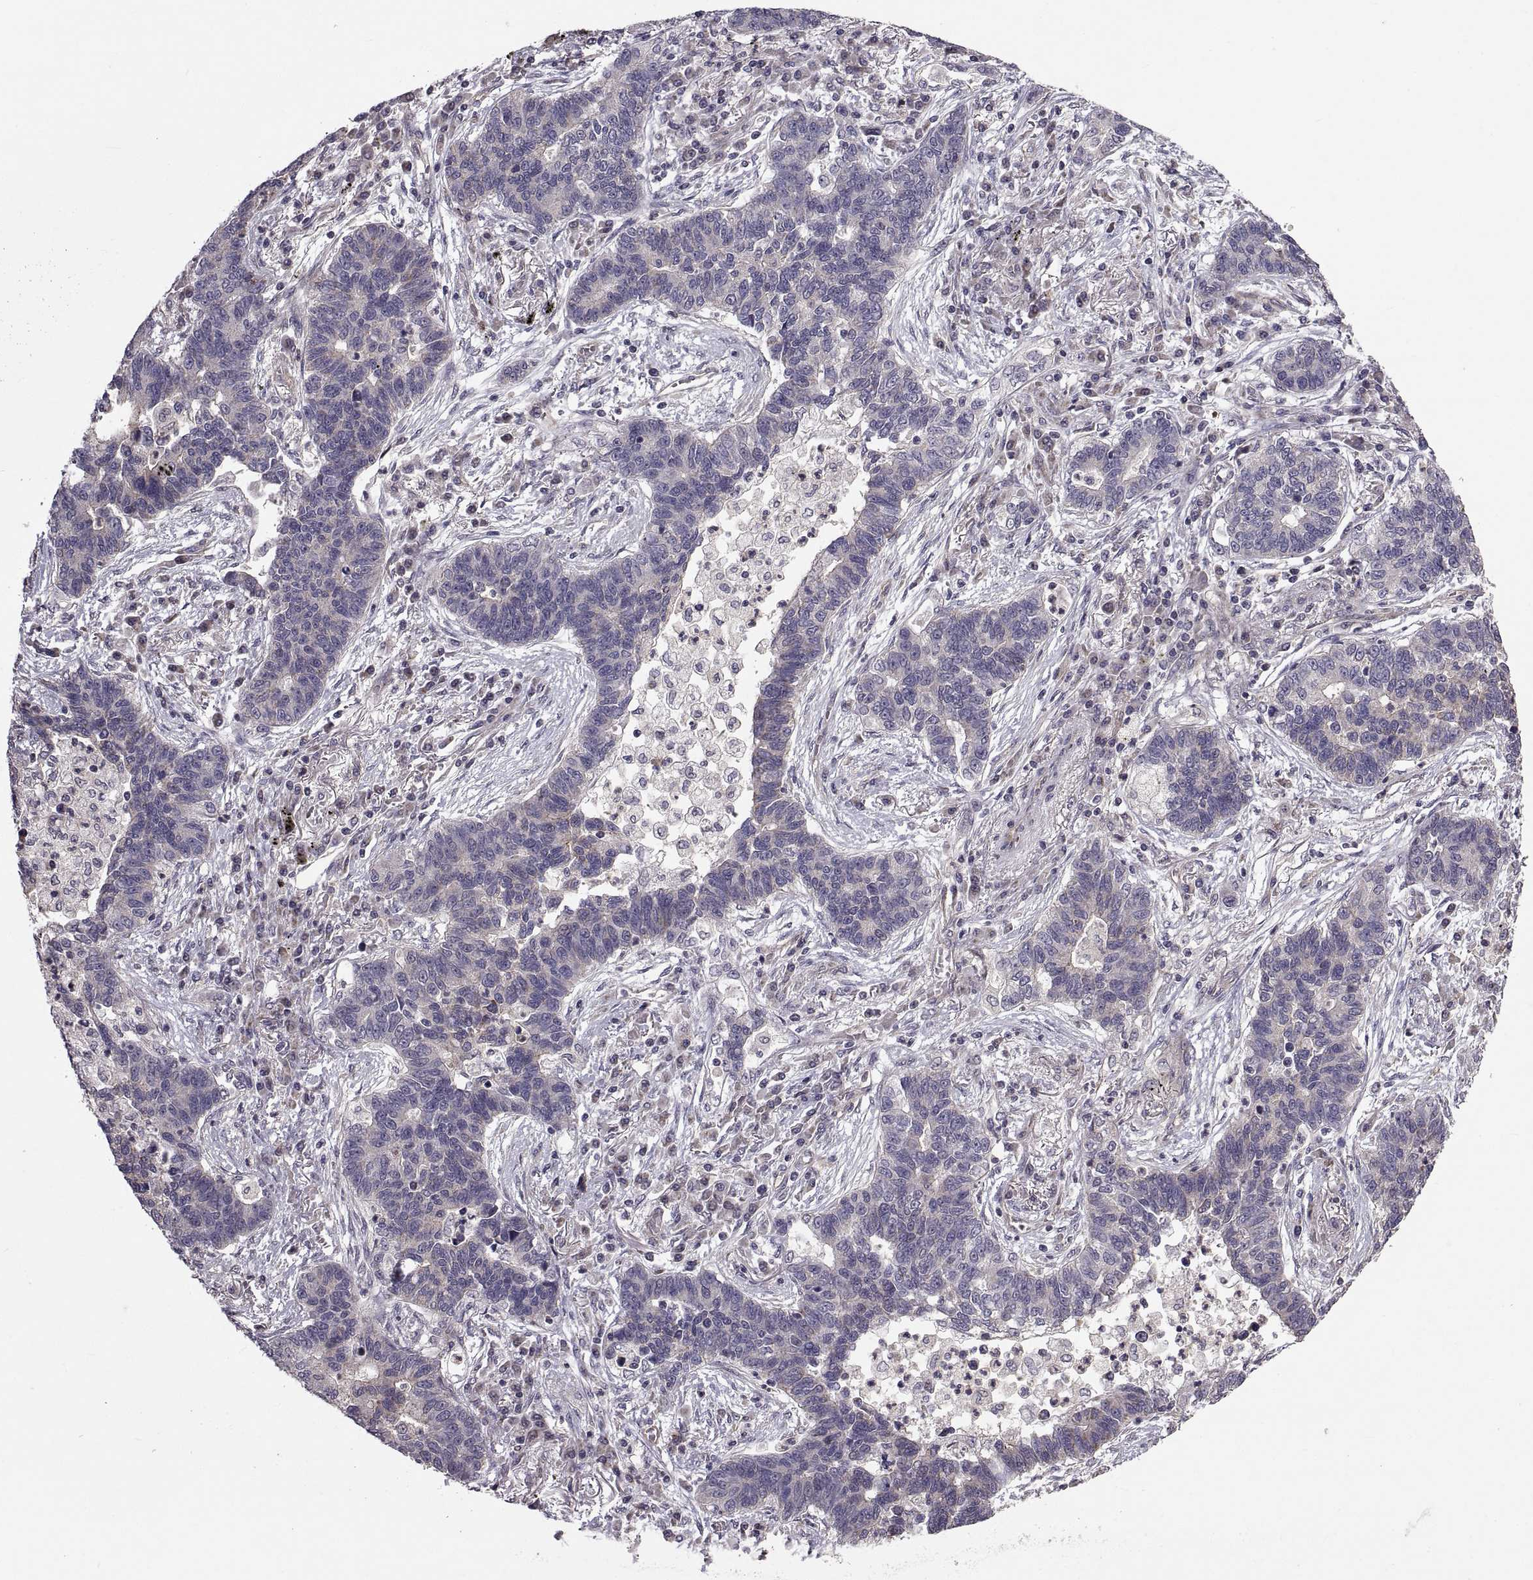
{"staining": {"intensity": "negative", "quantity": "none", "location": "none"}, "tissue": "lung cancer", "cell_type": "Tumor cells", "image_type": "cancer", "snomed": [{"axis": "morphology", "description": "Adenocarcinoma, NOS"}, {"axis": "topography", "description": "Lung"}], "caption": "IHC of human lung cancer exhibits no expression in tumor cells.", "gene": "PMM2", "patient": {"sex": "female", "age": 57}}